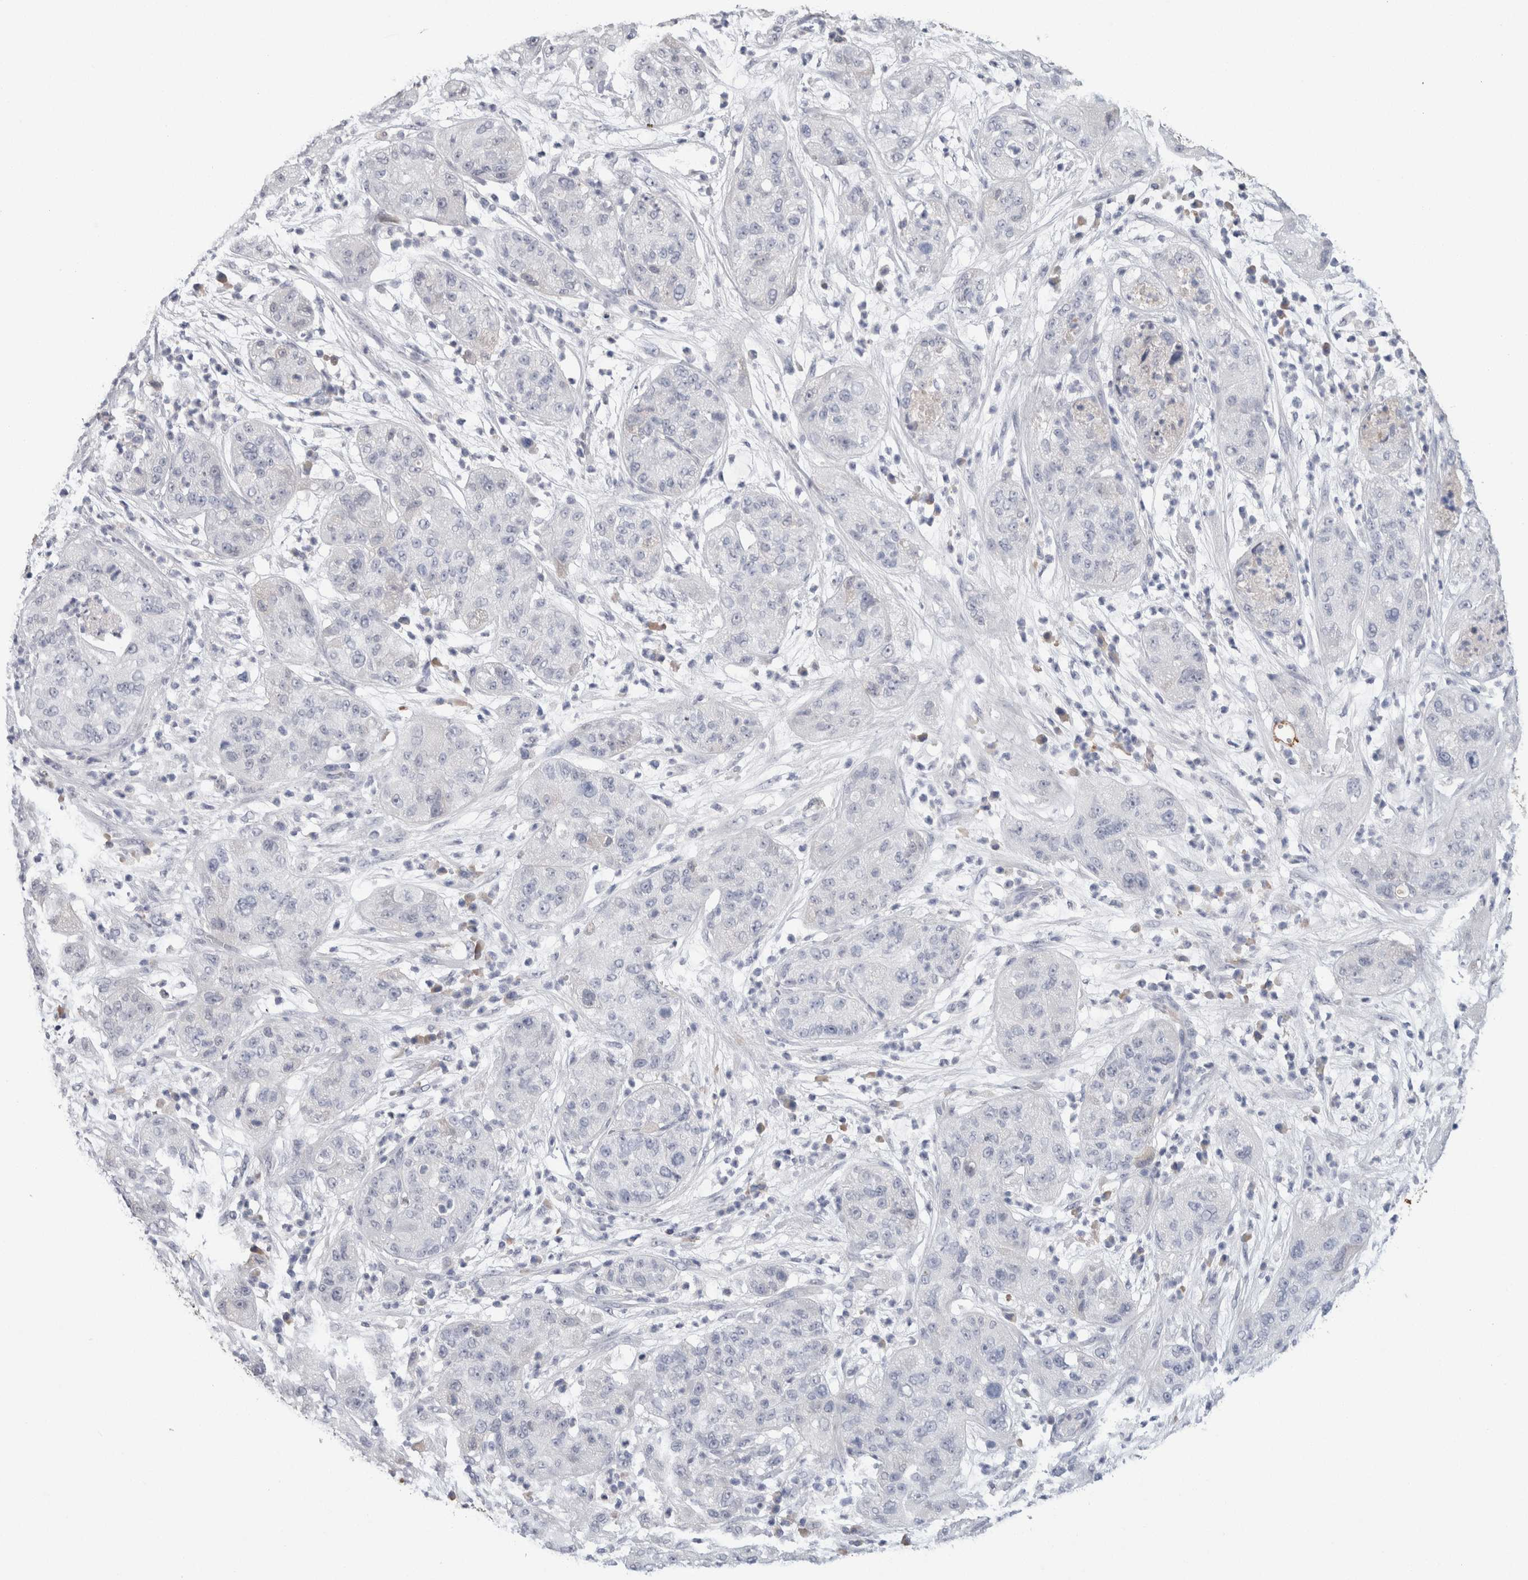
{"staining": {"intensity": "negative", "quantity": "none", "location": "none"}, "tissue": "pancreatic cancer", "cell_type": "Tumor cells", "image_type": "cancer", "snomed": [{"axis": "morphology", "description": "Adenocarcinoma, NOS"}, {"axis": "topography", "description": "Pancreas"}], "caption": "Immunohistochemistry photomicrograph of neoplastic tissue: pancreatic cancer stained with DAB (3,3'-diaminobenzidine) exhibits no significant protein expression in tumor cells.", "gene": "FABP4", "patient": {"sex": "female", "age": 78}}